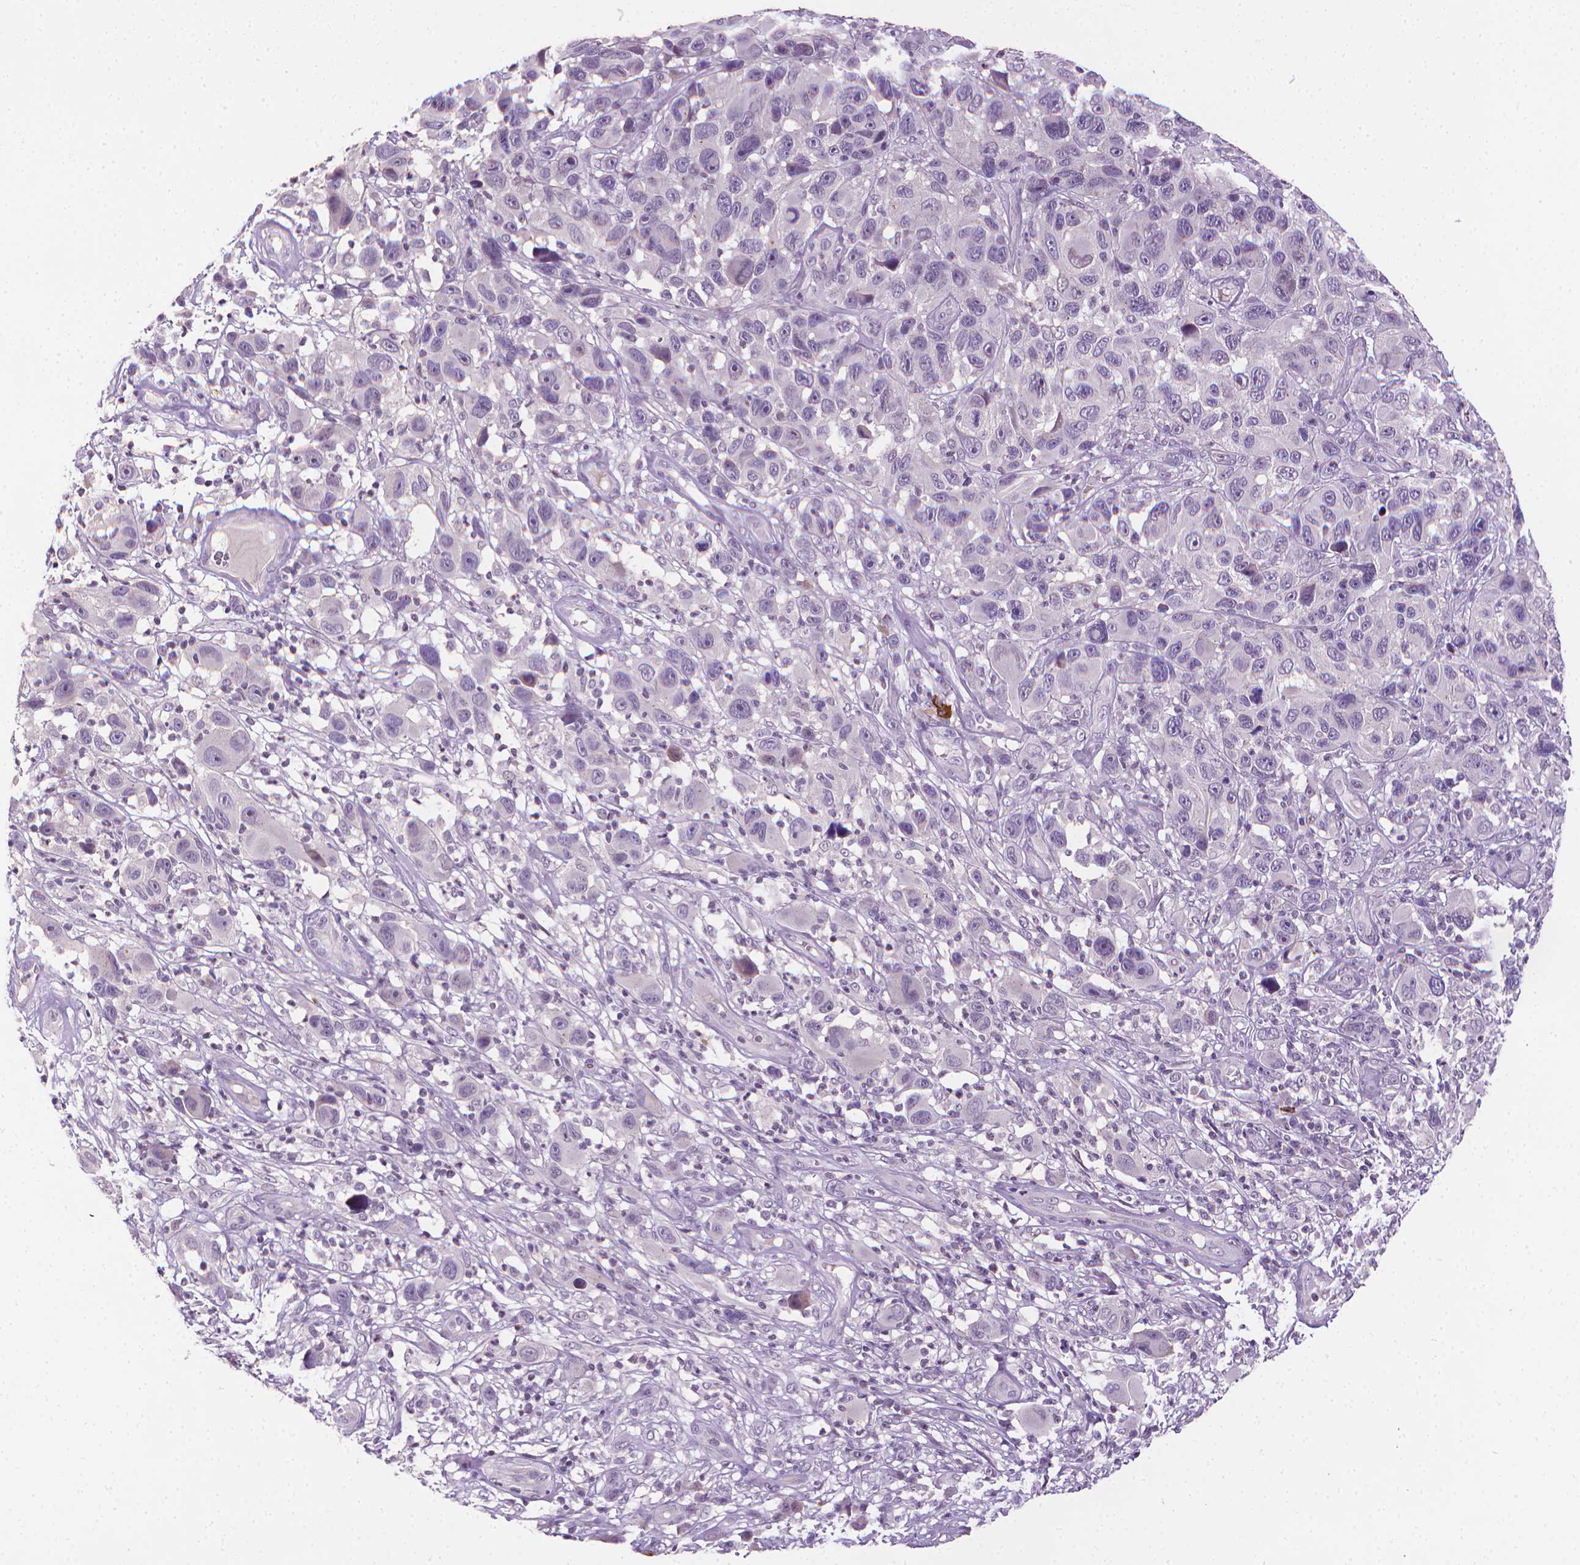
{"staining": {"intensity": "negative", "quantity": "none", "location": "none"}, "tissue": "melanoma", "cell_type": "Tumor cells", "image_type": "cancer", "snomed": [{"axis": "morphology", "description": "Malignant melanoma, NOS"}, {"axis": "topography", "description": "Skin"}], "caption": "Human melanoma stained for a protein using immunohistochemistry (IHC) exhibits no positivity in tumor cells.", "gene": "NCAN", "patient": {"sex": "male", "age": 53}}